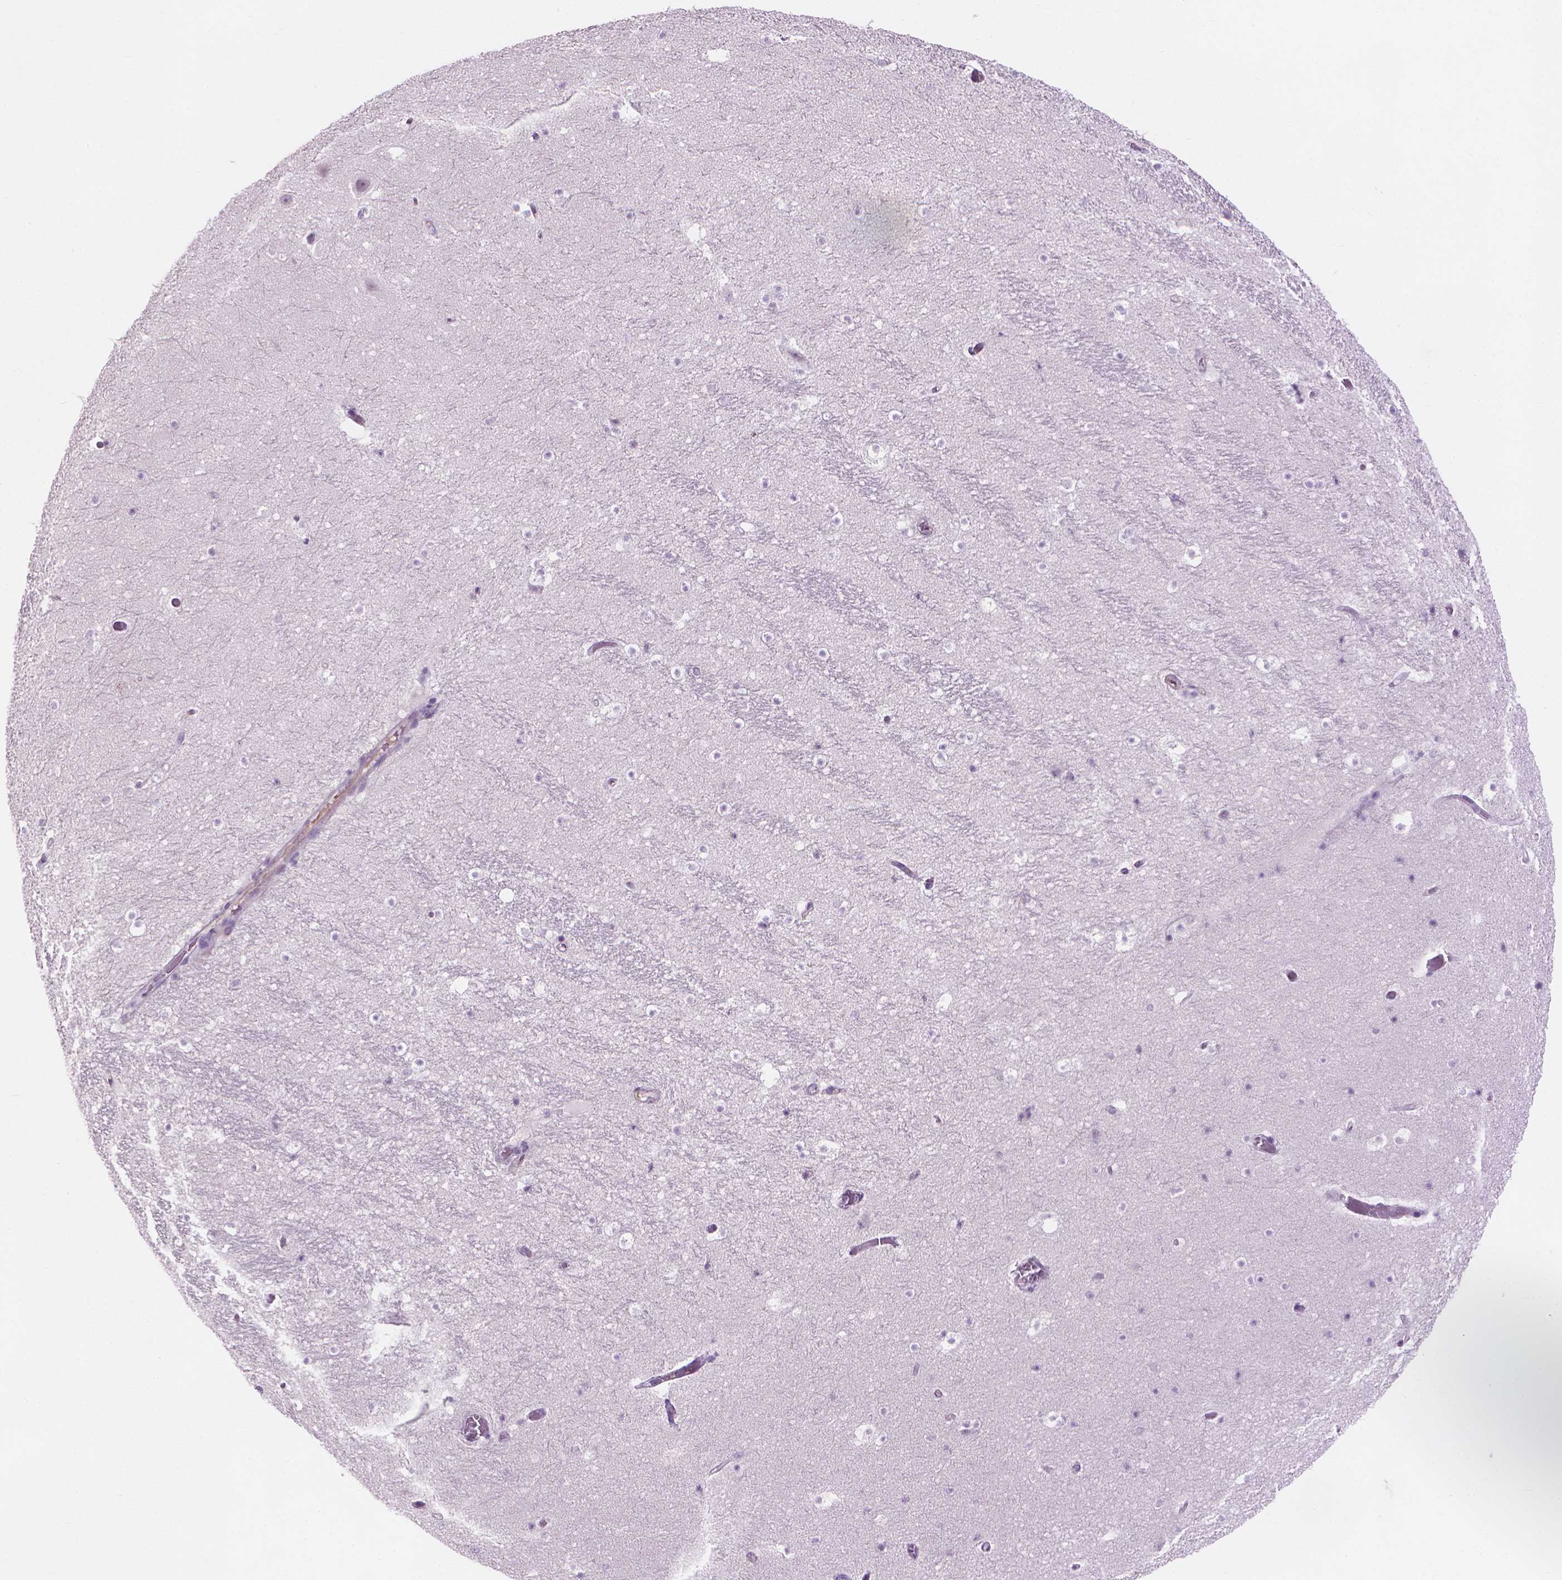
{"staining": {"intensity": "negative", "quantity": "none", "location": "none"}, "tissue": "hippocampus", "cell_type": "Glial cells", "image_type": "normal", "snomed": [{"axis": "morphology", "description": "Normal tissue, NOS"}, {"axis": "topography", "description": "Hippocampus"}], "caption": "Immunohistochemistry (IHC) histopathology image of unremarkable hippocampus: human hippocampus stained with DAB exhibits no significant protein expression in glial cells.", "gene": "KRT73", "patient": {"sex": "male", "age": 26}}